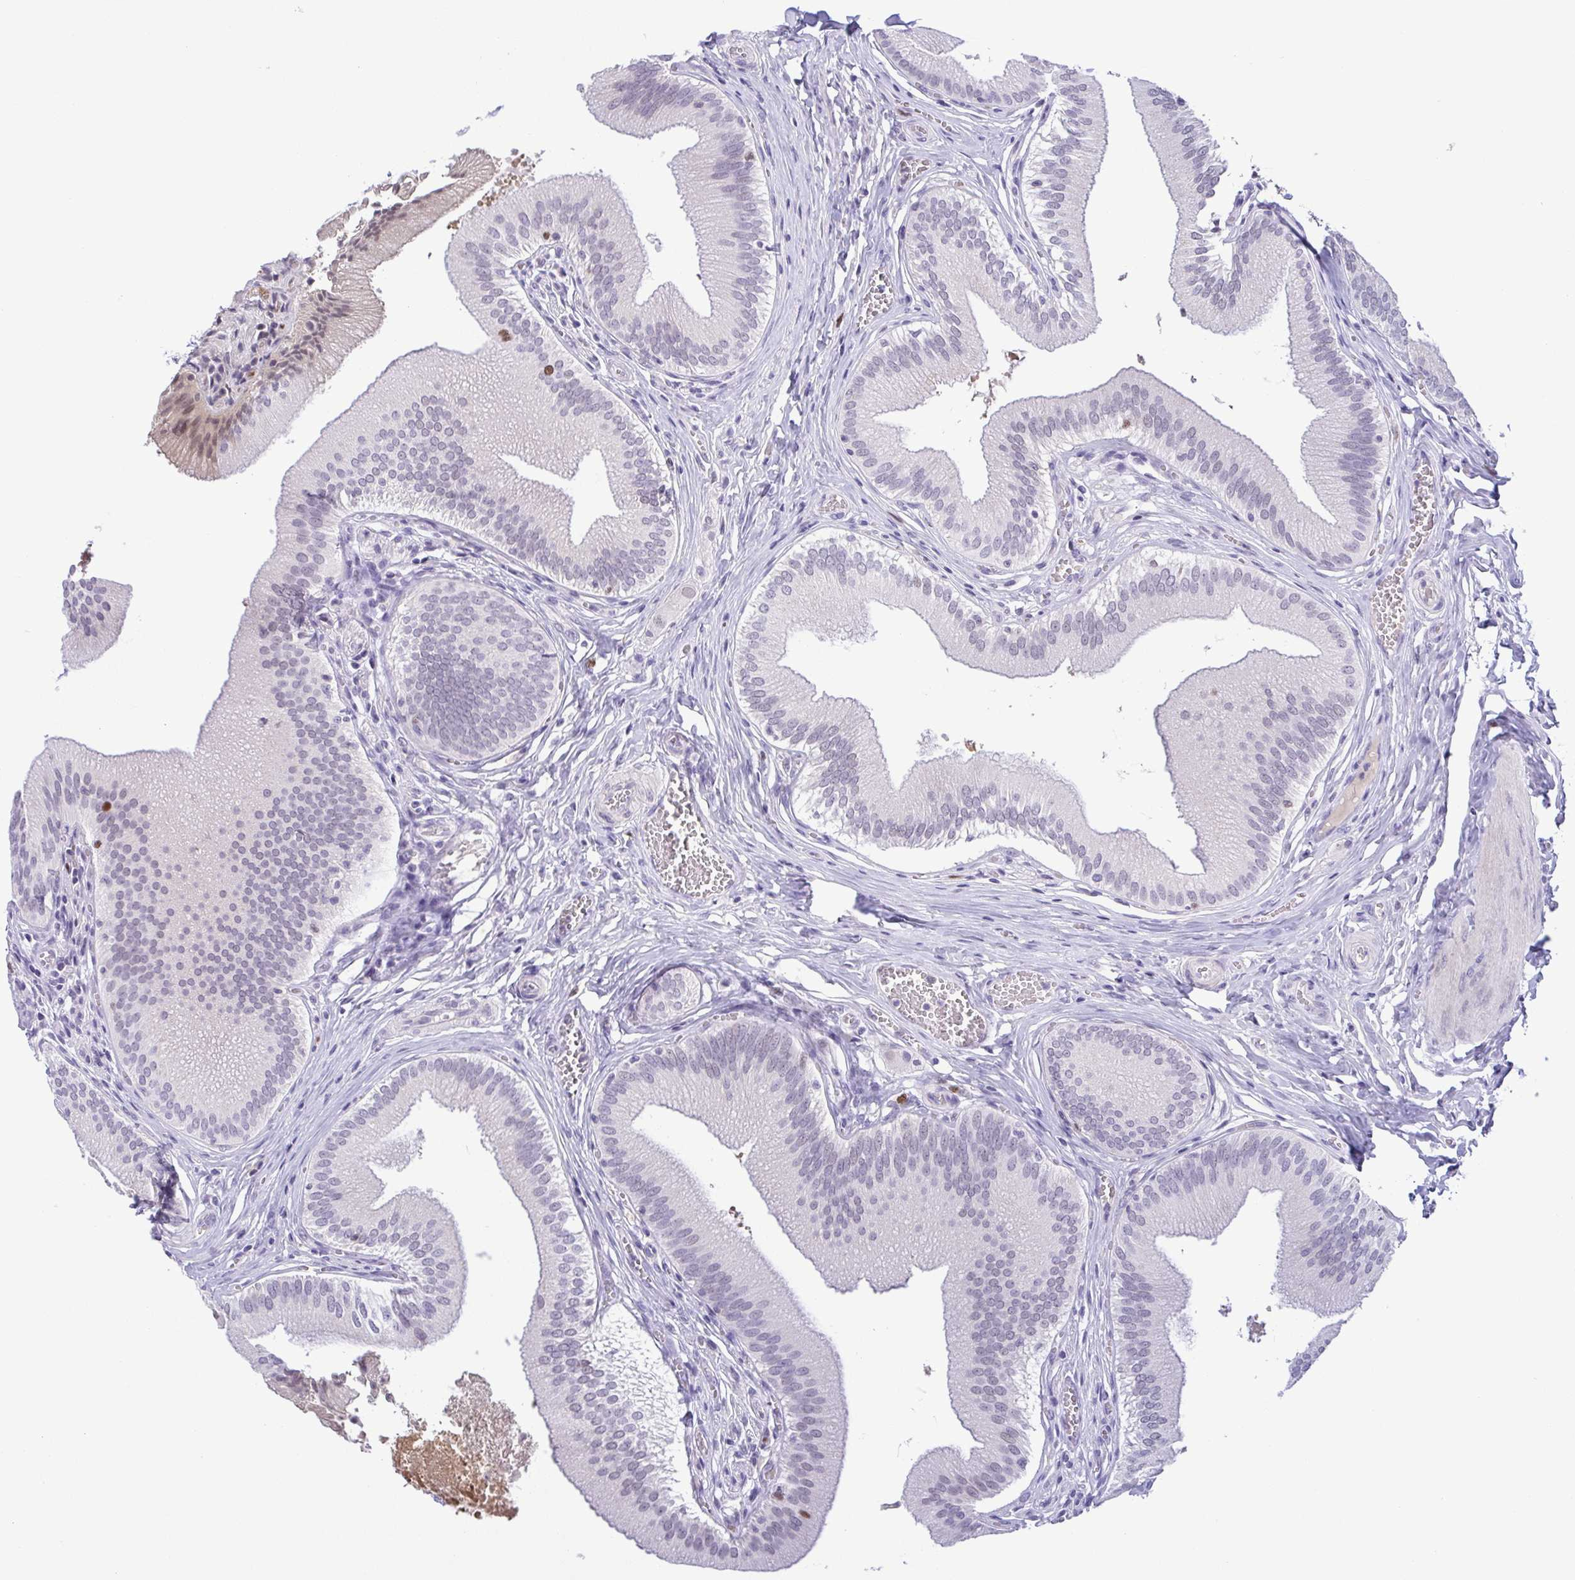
{"staining": {"intensity": "weak", "quantity": "<25%", "location": "nuclear"}, "tissue": "gallbladder", "cell_type": "Glandular cells", "image_type": "normal", "snomed": [{"axis": "morphology", "description": "Normal tissue, NOS"}, {"axis": "topography", "description": "Gallbladder"}], "caption": "Immunohistochemical staining of benign human gallbladder demonstrates no significant staining in glandular cells. The staining is performed using DAB brown chromogen with nuclei counter-stained in using hematoxylin.", "gene": "TIPIN", "patient": {"sex": "male", "age": 17}}